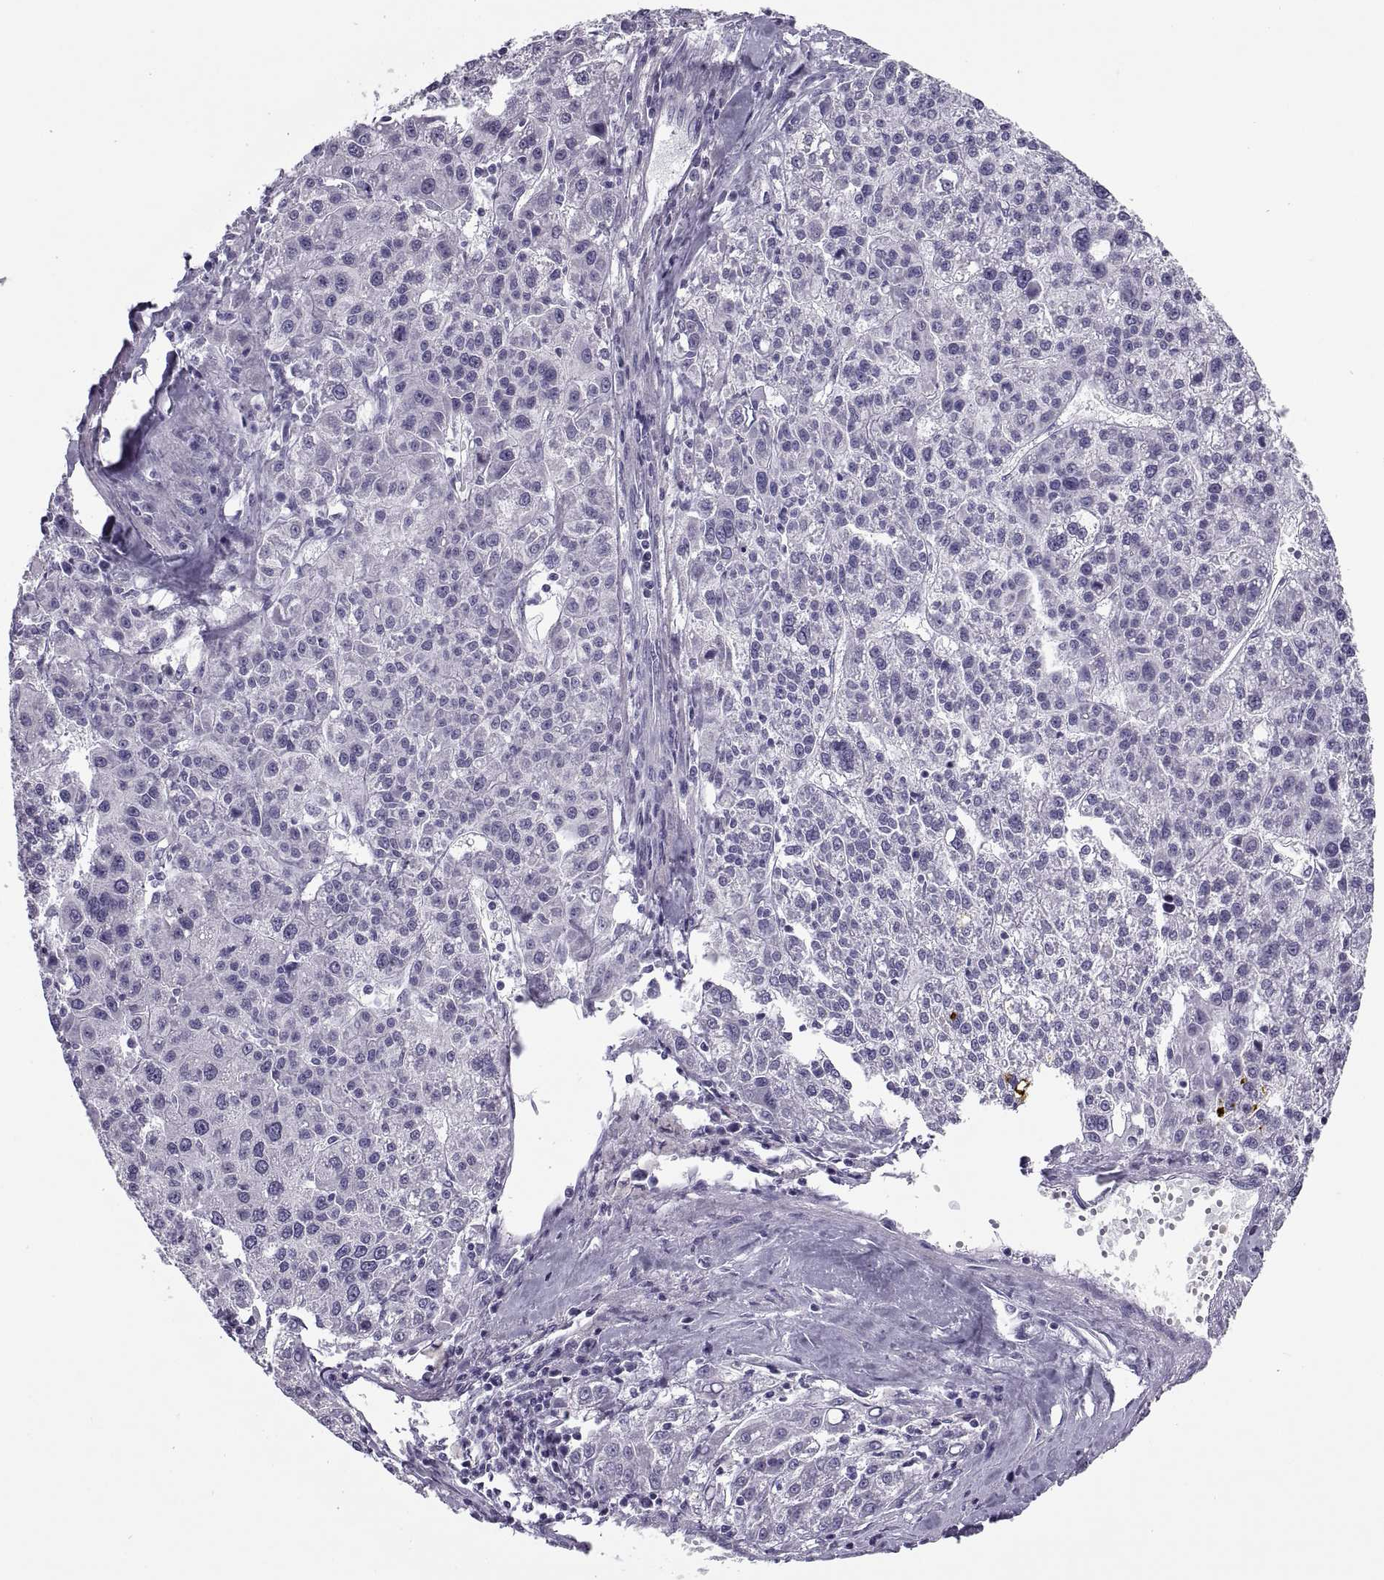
{"staining": {"intensity": "negative", "quantity": "none", "location": "none"}, "tissue": "liver cancer", "cell_type": "Tumor cells", "image_type": "cancer", "snomed": [{"axis": "morphology", "description": "Carcinoma, Hepatocellular, NOS"}, {"axis": "topography", "description": "Liver"}], "caption": "Liver cancer (hepatocellular carcinoma) was stained to show a protein in brown. There is no significant staining in tumor cells.", "gene": "RLBP1", "patient": {"sex": "female", "age": 58}}